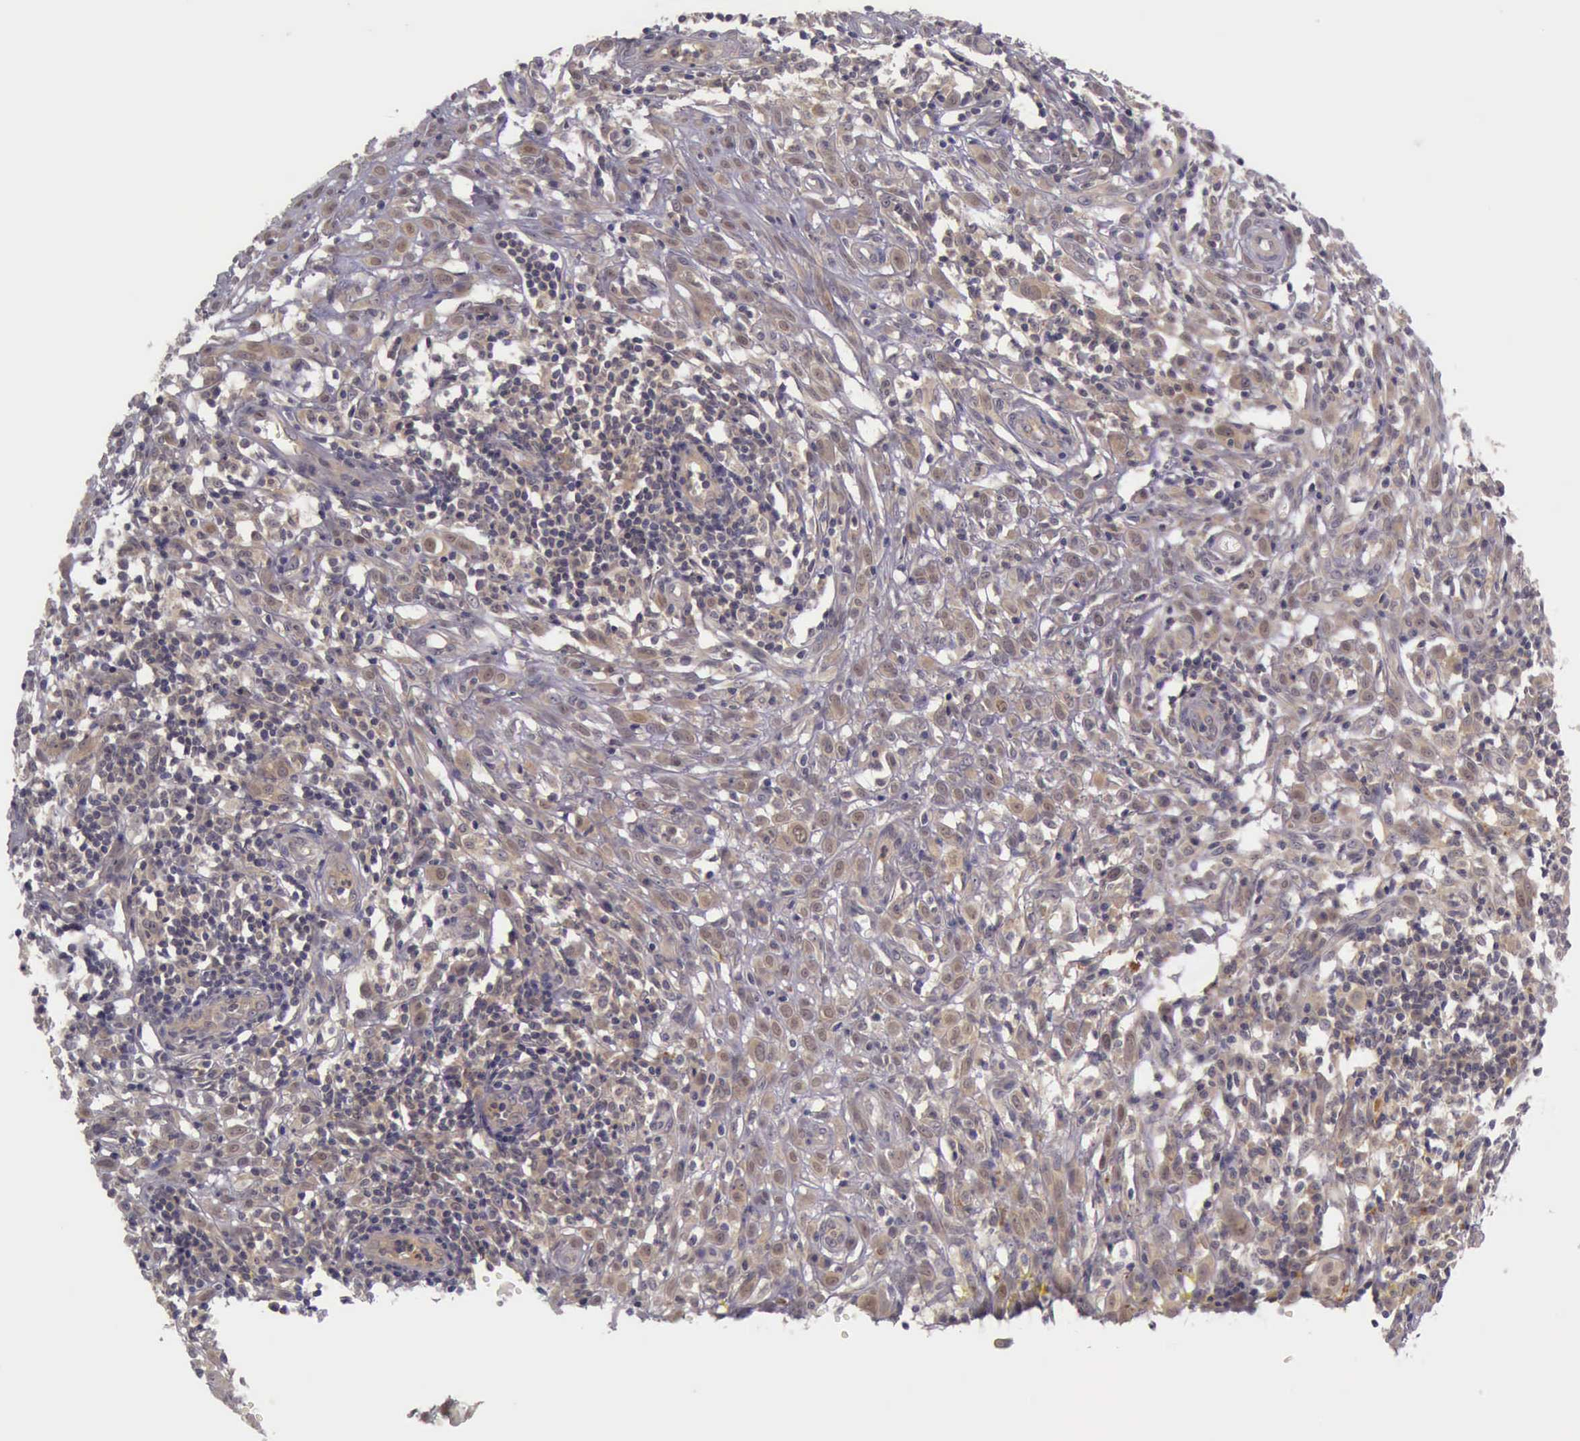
{"staining": {"intensity": "weak", "quantity": ">75%", "location": "cytoplasmic/membranous,nuclear"}, "tissue": "melanoma", "cell_type": "Tumor cells", "image_type": "cancer", "snomed": [{"axis": "morphology", "description": "Malignant melanoma, NOS"}, {"axis": "topography", "description": "Skin"}], "caption": "Melanoma tissue demonstrates weak cytoplasmic/membranous and nuclear positivity in approximately >75% of tumor cells, visualized by immunohistochemistry. The protein of interest is stained brown, and the nuclei are stained in blue (DAB (3,3'-diaminobenzidine) IHC with brightfield microscopy, high magnification).", "gene": "ARNT2", "patient": {"sex": "female", "age": 52}}